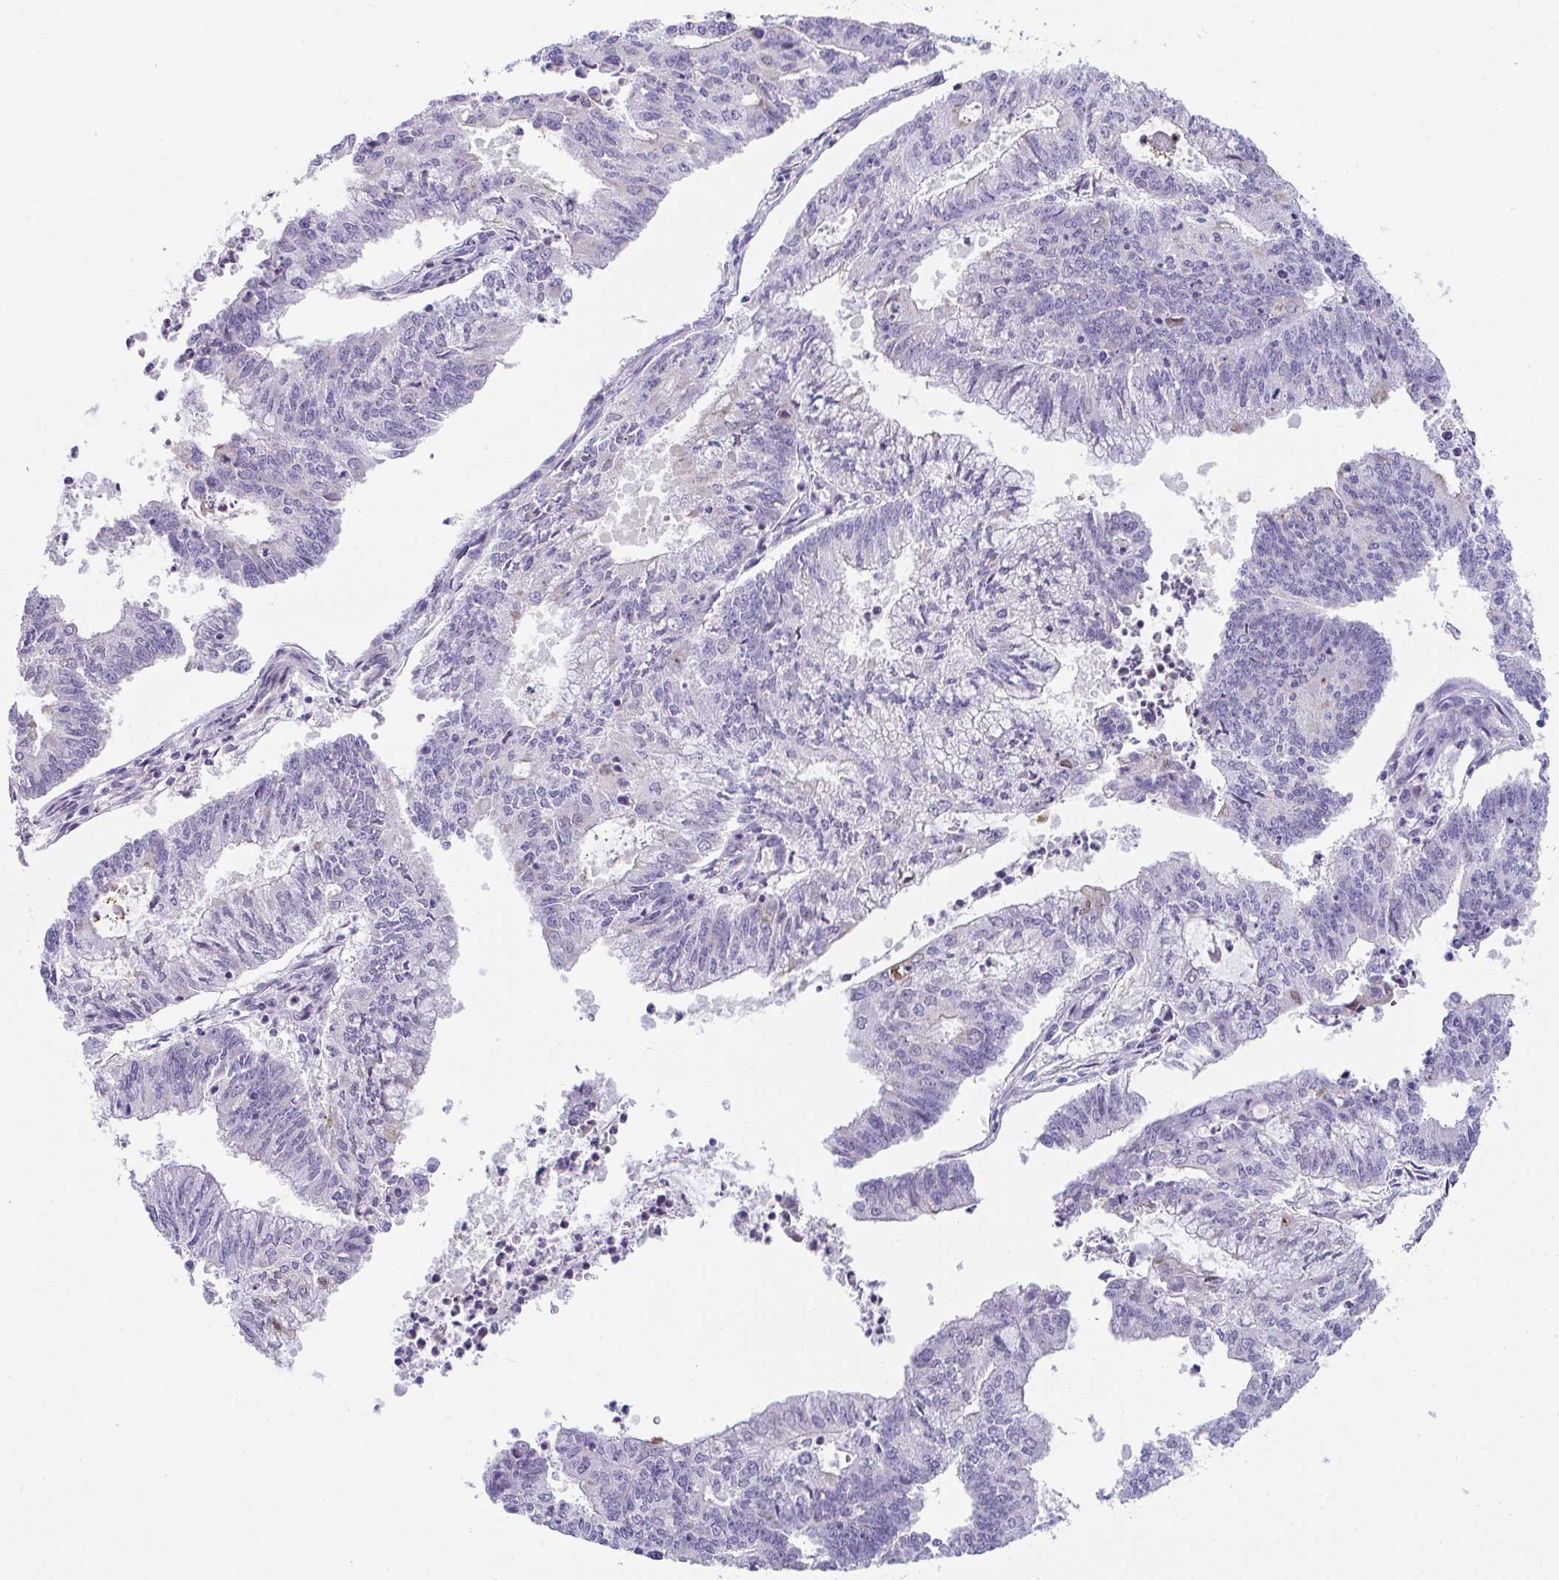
{"staining": {"intensity": "negative", "quantity": "none", "location": "none"}, "tissue": "endometrial cancer", "cell_type": "Tumor cells", "image_type": "cancer", "snomed": [{"axis": "morphology", "description": "Adenocarcinoma, NOS"}, {"axis": "topography", "description": "Endometrium"}], "caption": "This is an immunohistochemistry micrograph of adenocarcinoma (endometrial). There is no expression in tumor cells.", "gene": "TTC30B", "patient": {"sex": "female", "age": 61}}